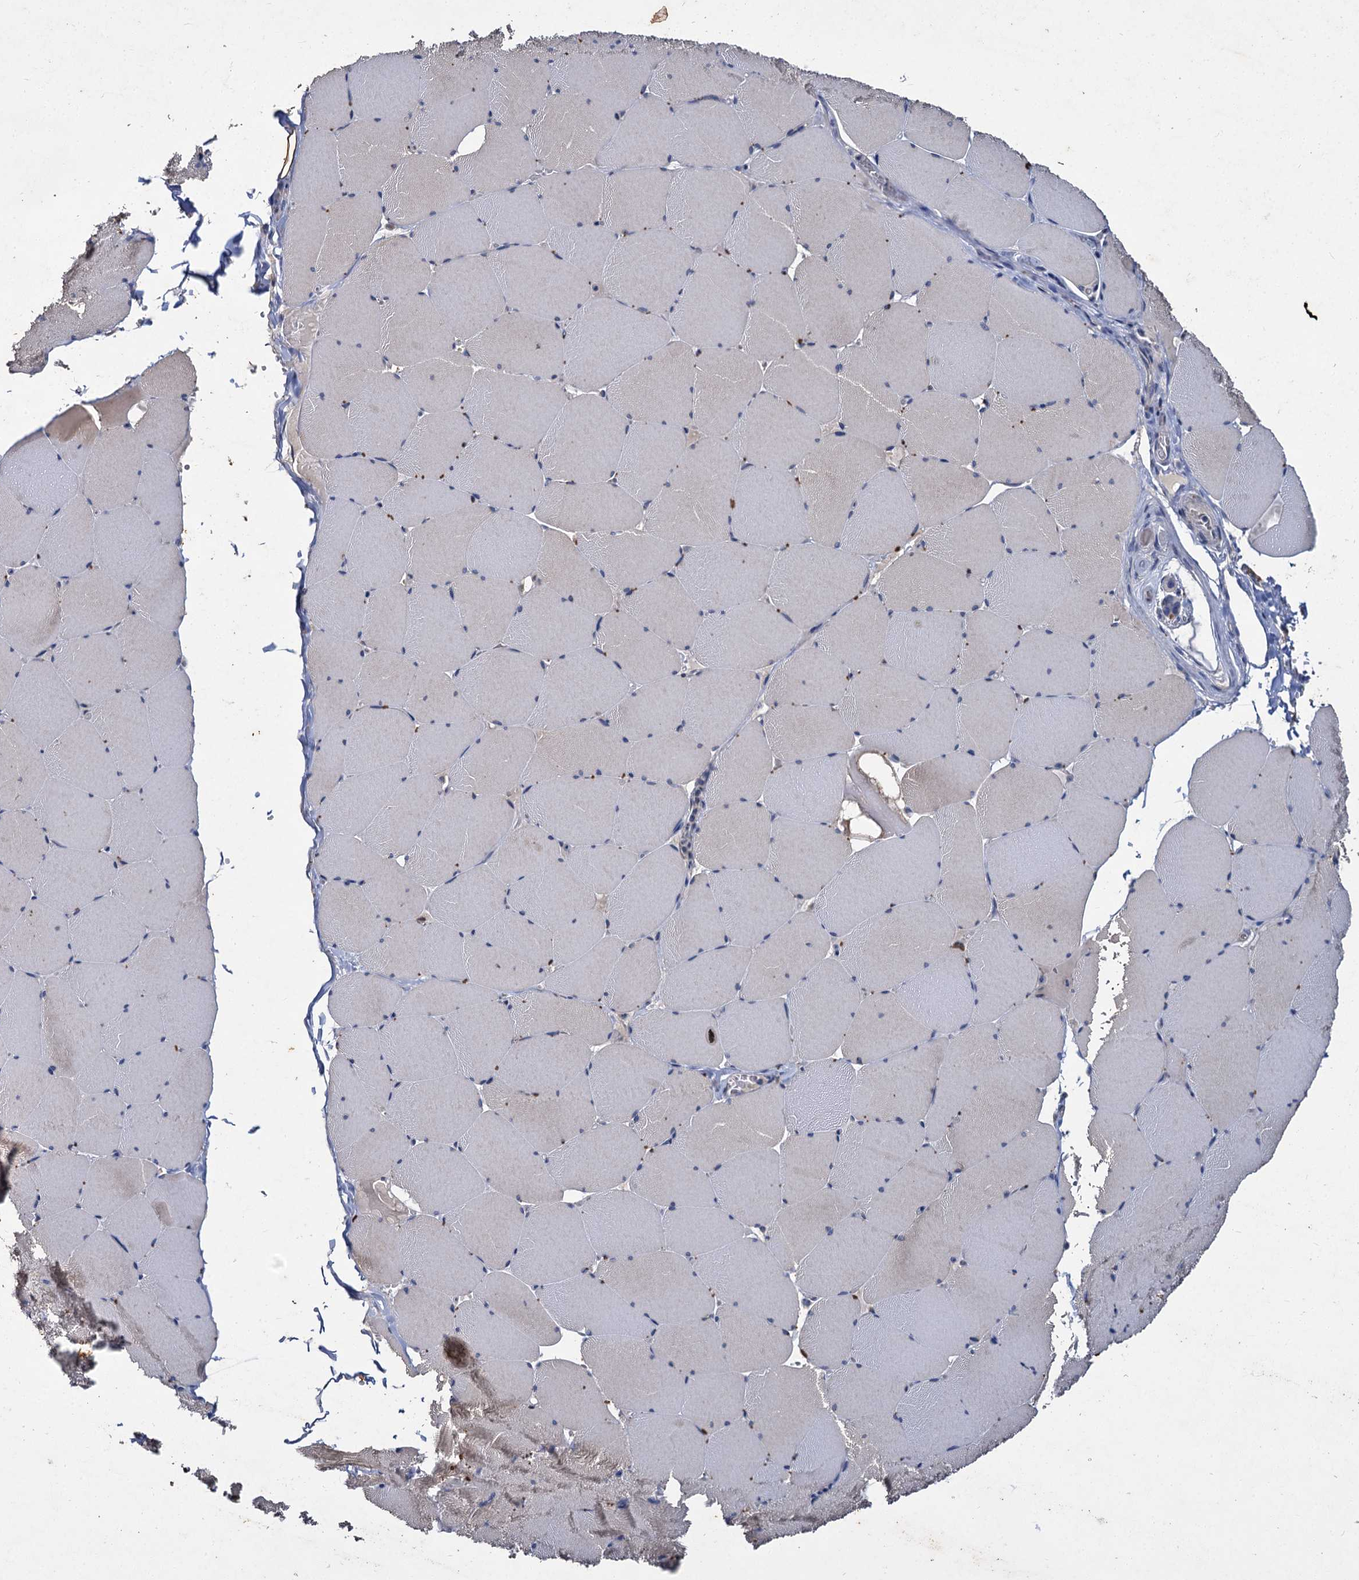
{"staining": {"intensity": "weak", "quantity": "25%-75%", "location": "cytoplasmic/membranous"}, "tissue": "skeletal muscle", "cell_type": "Myocytes", "image_type": "normal", "snomed": [{"axis": "morphology", "description": "Normal tissue, NOS"}, {"axis": "topography", "description": "Skeletal muscle"}, {"axis": "topography", "description": "Head-Neck"}], "caption": "Protein staining exhibits weak cytoplasmic/membranous positivity in approximately 25%-75% of myocytes in unremarkable skeletal muscle. (DAB = brown stain, brightfield microscopy at high magnification).", "gene": "ATP9A", "patient": {"sex": "male", "age": 66}}